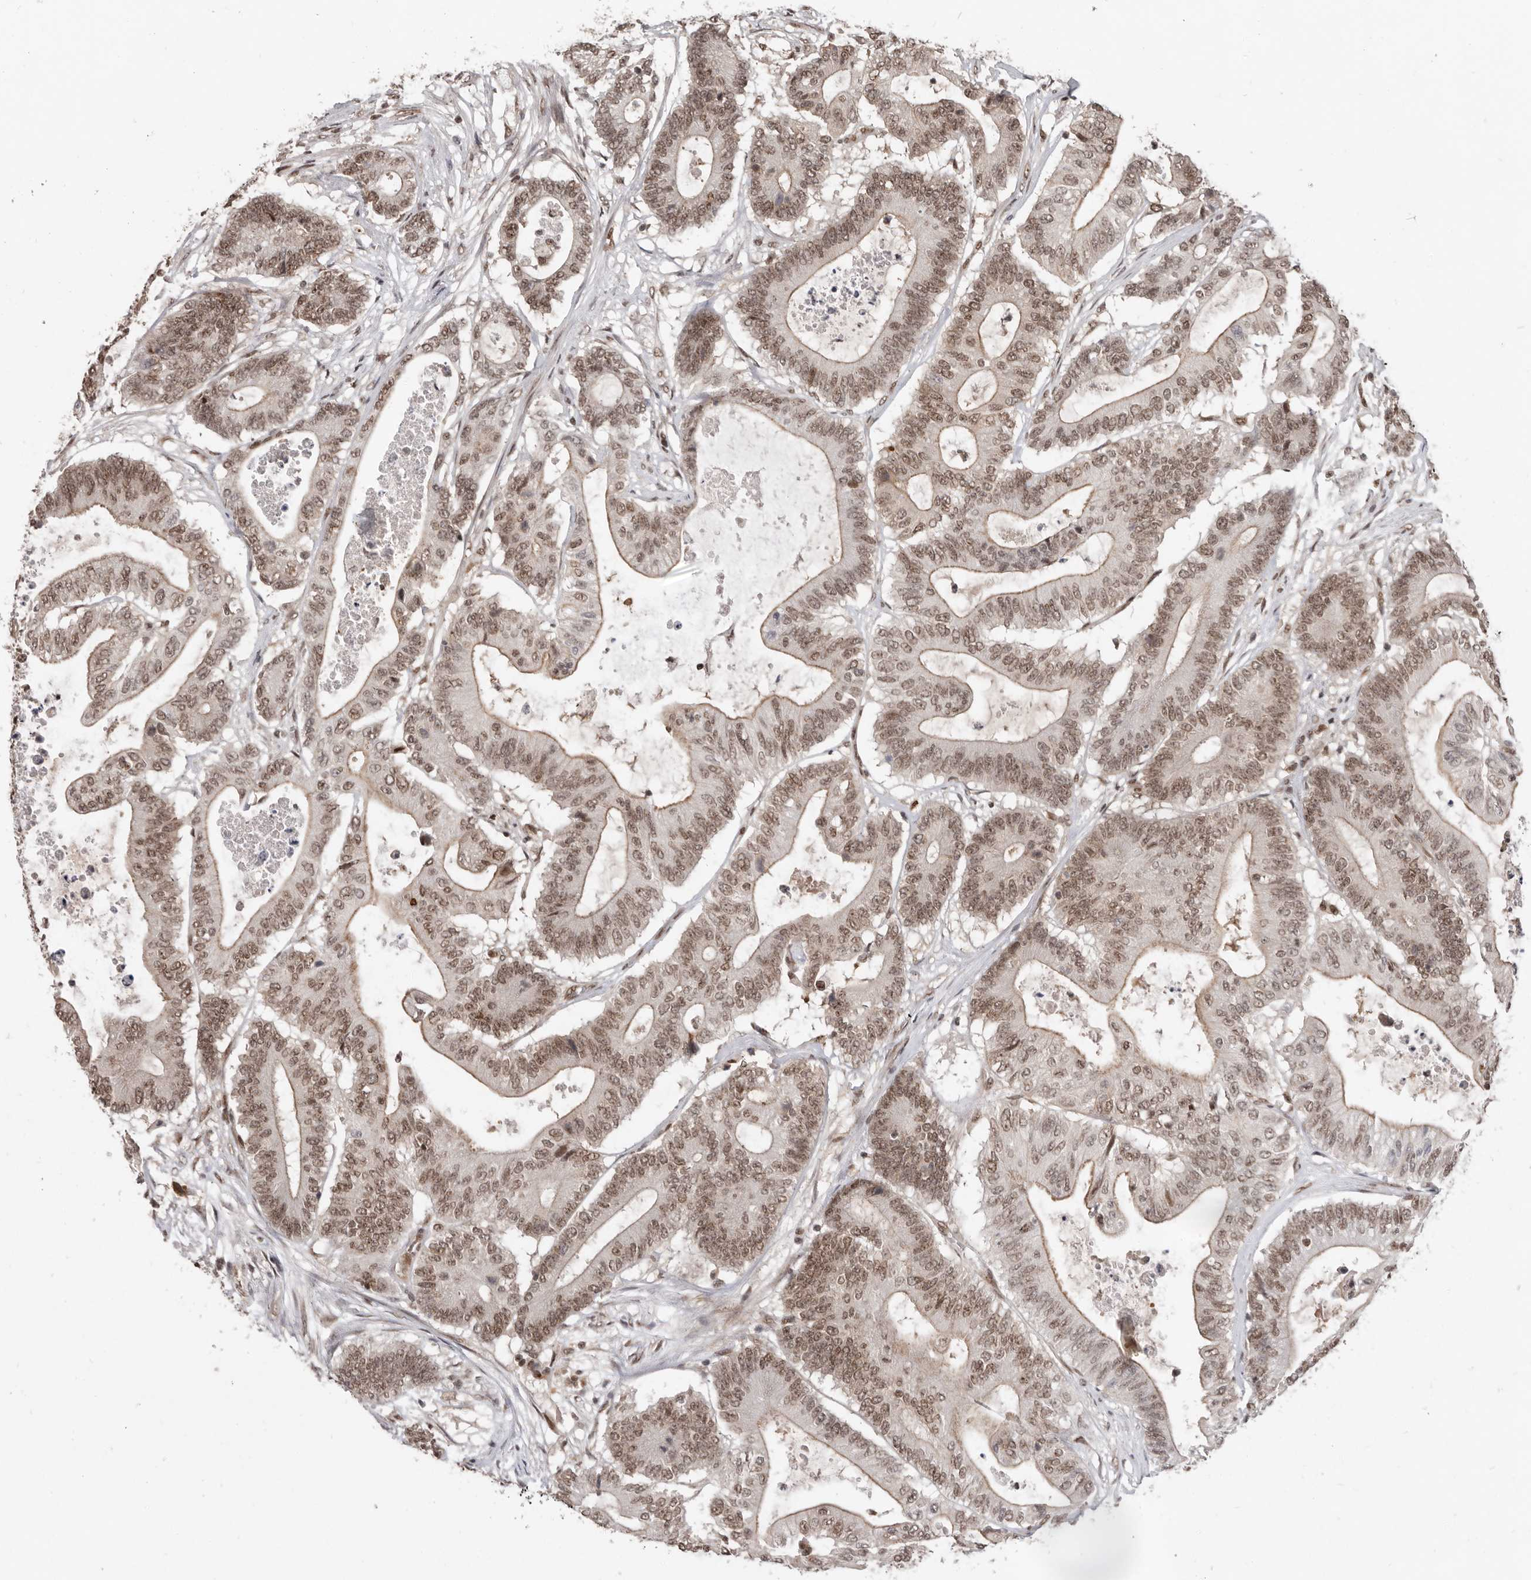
{"staining": {"intensity": "moderate", "quantity": ">75%", "location": "nuclear"}, "tissue": "colorectal cancer", "cell_type": "Tumor cells", "image_type": "cancer", "snomed": [{"axis": "morphology", "description": "Adenocarcinoma, NOS"}, {"axis": "topography", "description": "Colon"}], "caption": "Human adenocarcinoma (colorectal) stained with a brown dye demonstrates moderate nuclear positive positivity in about >75% of tumor cells.", "gene": "CHTOP", "patient": {"sex": "female", "age": 84}}